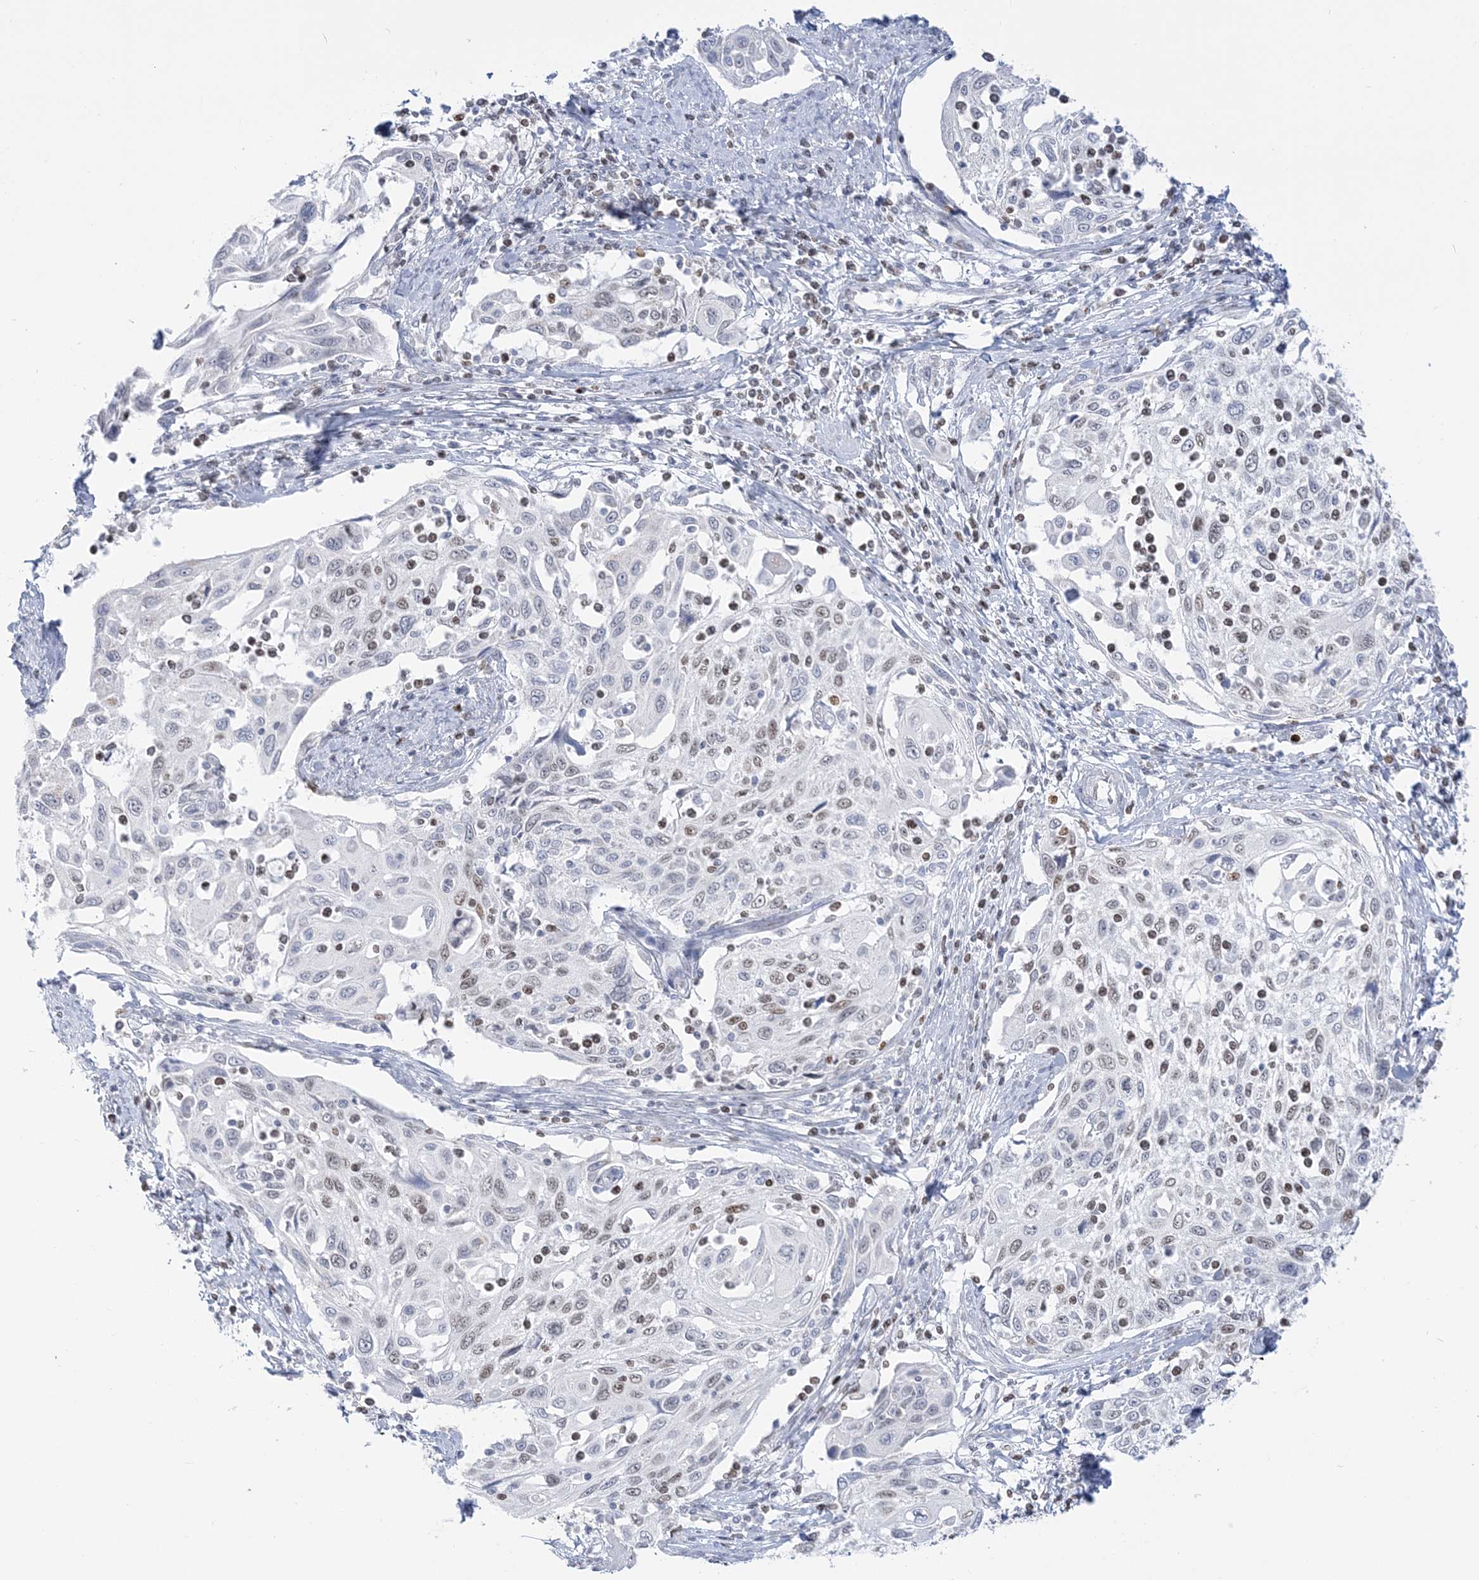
{"staining": {"intensity": "weak", "quantity": "25%-75%", "location": "nuclear"}, "tissue": "cervical cancer", "cell_type": "Tumor cells", "image_type": "cancer", "snomed": [{"axis": "morphology", "description": "Squamous cell carcinoma, NOS"}, {"axis": "topography", "description": "Cervix"}], "caption": "Cervical cancer (squamous cell carcinoma) stained with a brown dye reveals weak nuclear positive staining in about 25%-75% of tumor cells.", "gene": "DDX21", "patient": {"sex": "female", "age": 70}}